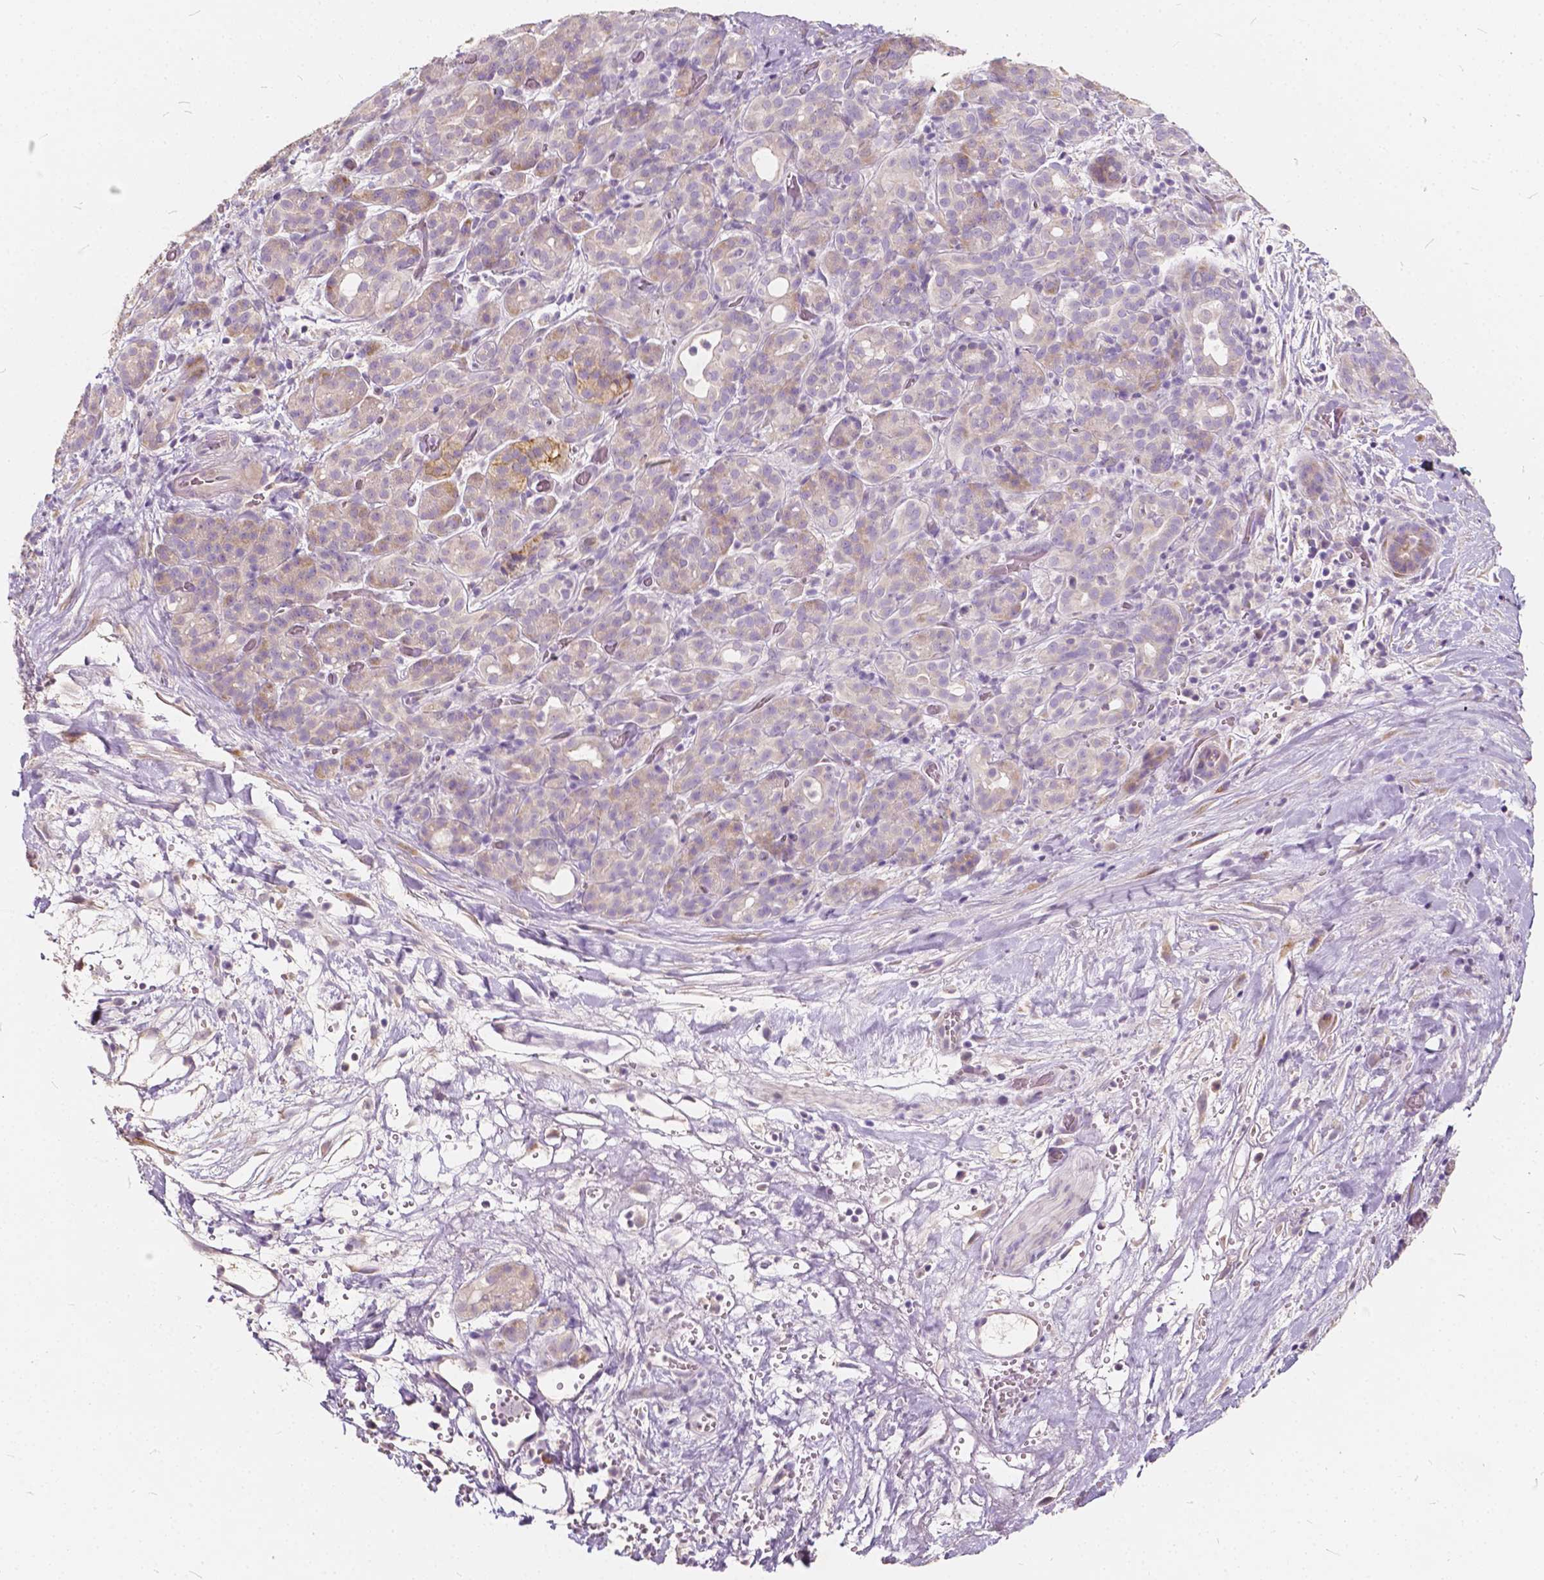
{"staining": {"intensity": "weak", "quantity": "25%-75%", "location": "cytoplasmic/membranous"}, "tissue": "pancreatic cancer", "cell_type": "Tumor cells", "image_type": "cancer", "snomed": [{"axis": "morphology", "description": "Adenocarcinoma, NOS"}, {"axis": "topography", "description": "Pancreas"}], "caption": "An image showing weak cytoplasmic/membranous positivity in approximately 25%-75% of tumor cells in adenocarcinoma (pancreatic), as visualized by brown immunohistochemical staining.", "gene": "SLC7A8", "patient": {"sex": "male", "age": 44}}